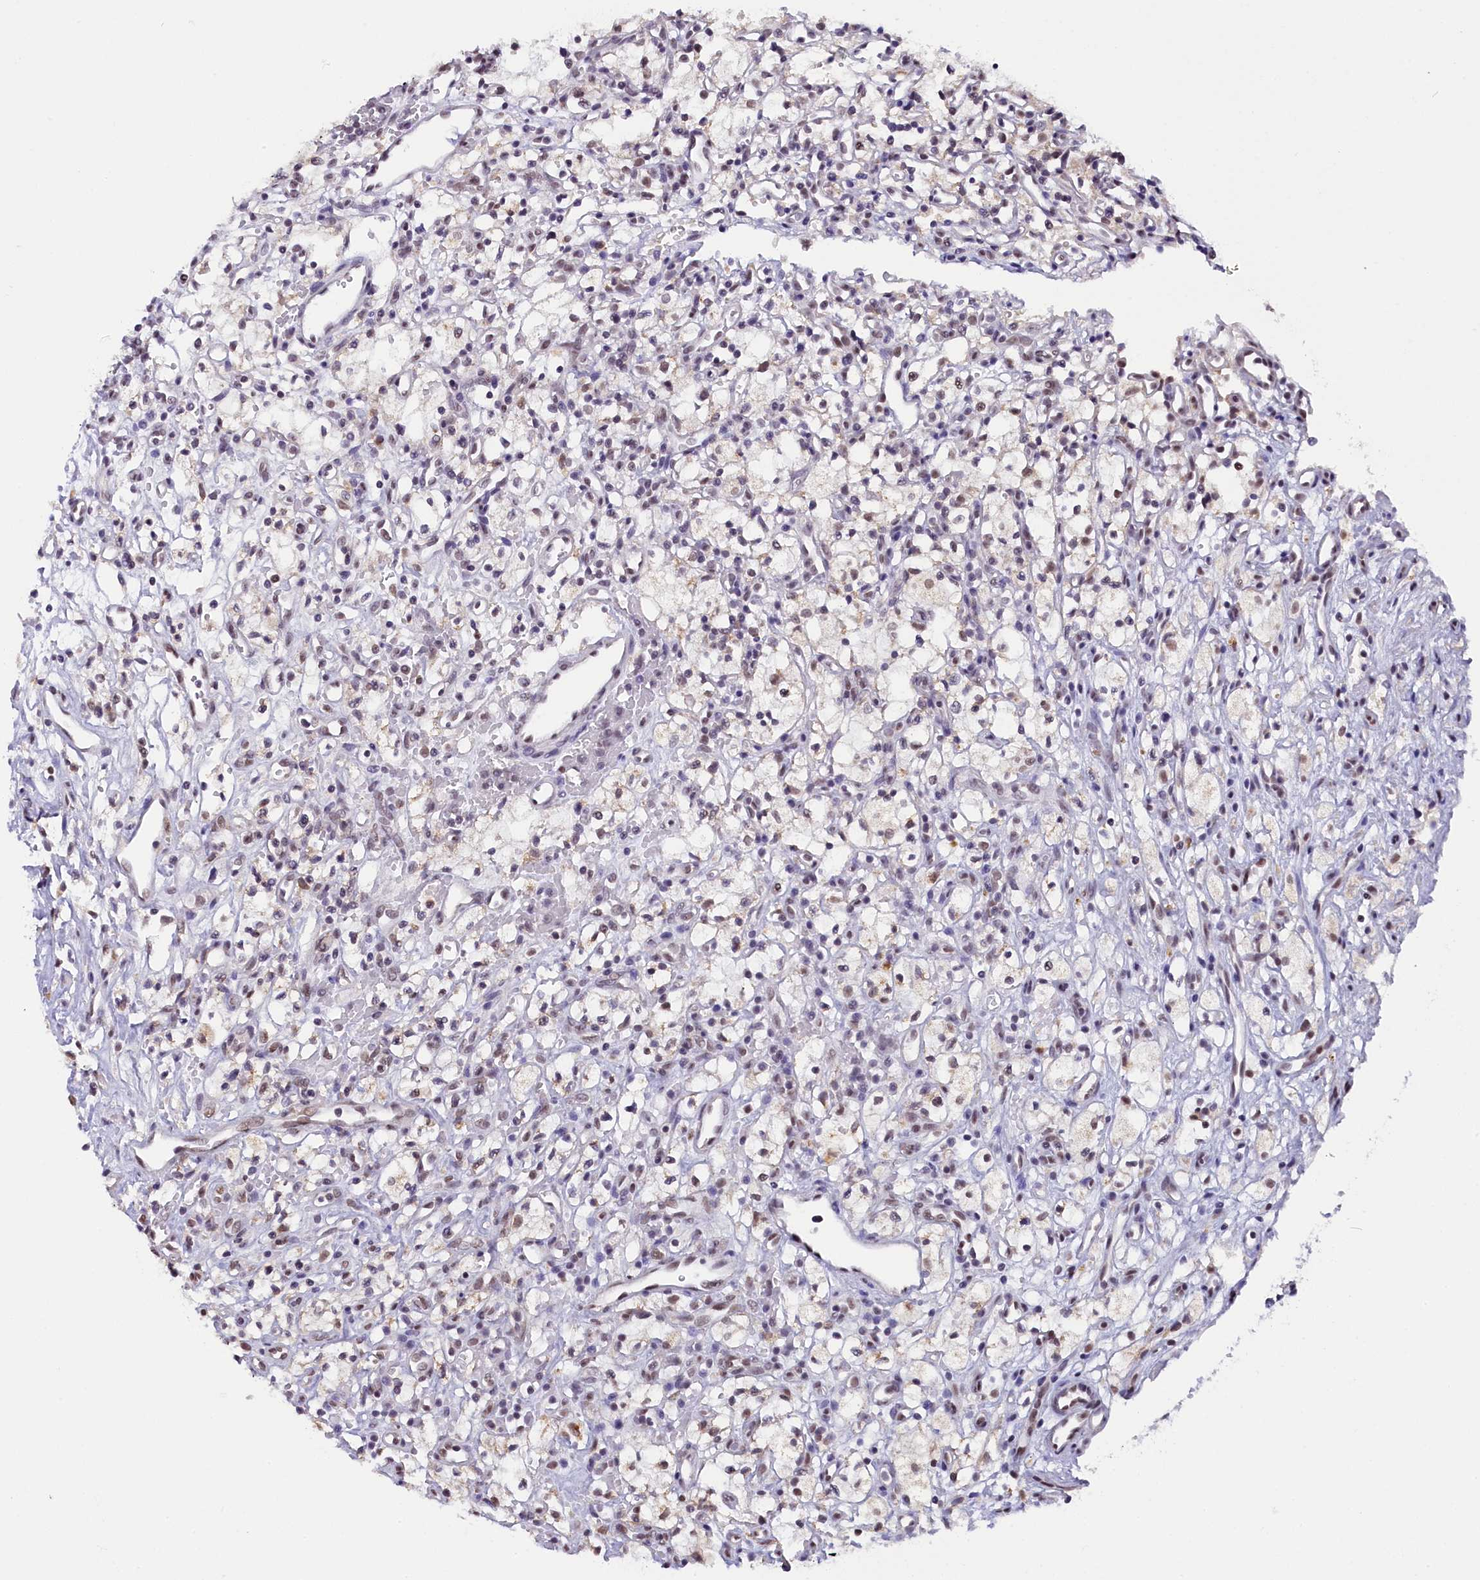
{"staining": {"intensity": "weak", "quantity": "25%-75%", "location": "nuclear"}, "tissue": "renal cancer", "cell_type": "Tumor cells", "image_type": "cancer", "snomed": [{"axis": "morphology", "description": "Adenocarcinoma, NOS"}, {"axis": "topography", "description": "Kidney"}], "caption": "DAB immunohistochemical staining of human renal cancer exhibits weak nuclear protein staining in approximately 25%-75% of tumor cells.", "gene": "NCBP1", "patient": {"sex": "male", "age": 59}}